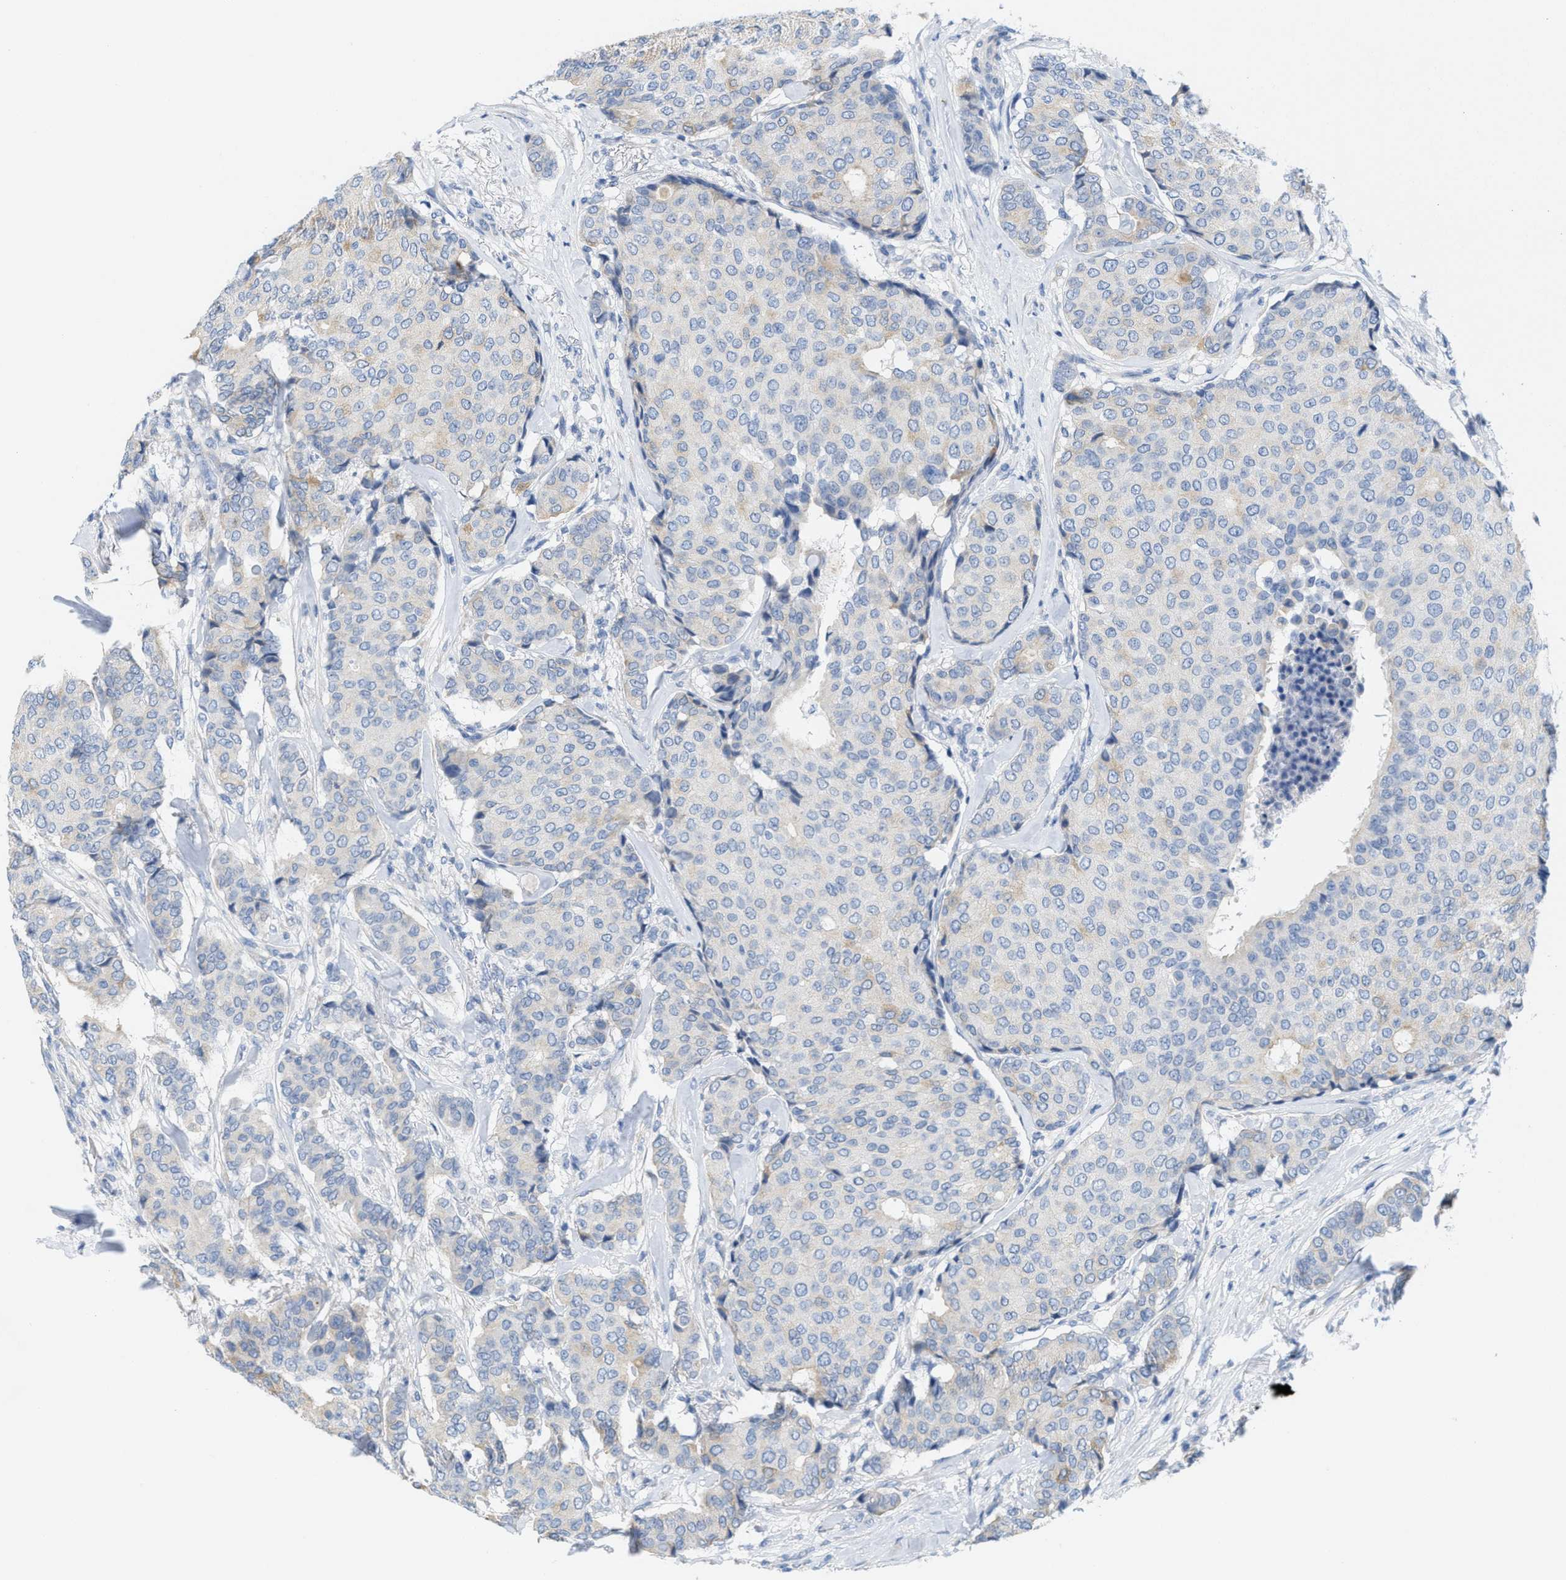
{"staining": {"intensity": "weak", "quantity": "<25%", "location": "cytoplasmic/membranous"}, "tissue": "breast cancer", "cell_type": "Tumor cells", "image_type": "cancer", "snomed": [{"axis": "morphology", "description": "Duct carcinoma"}, {"axis": "topography", "description": "Breast"}], "caption": "Breast invasive ductal carcinoma was stained to show a protein in brown. There is no significant positivity in tumor cells.", "gene": "CPA2", "patient": {"sex": "female", "age": 75}}